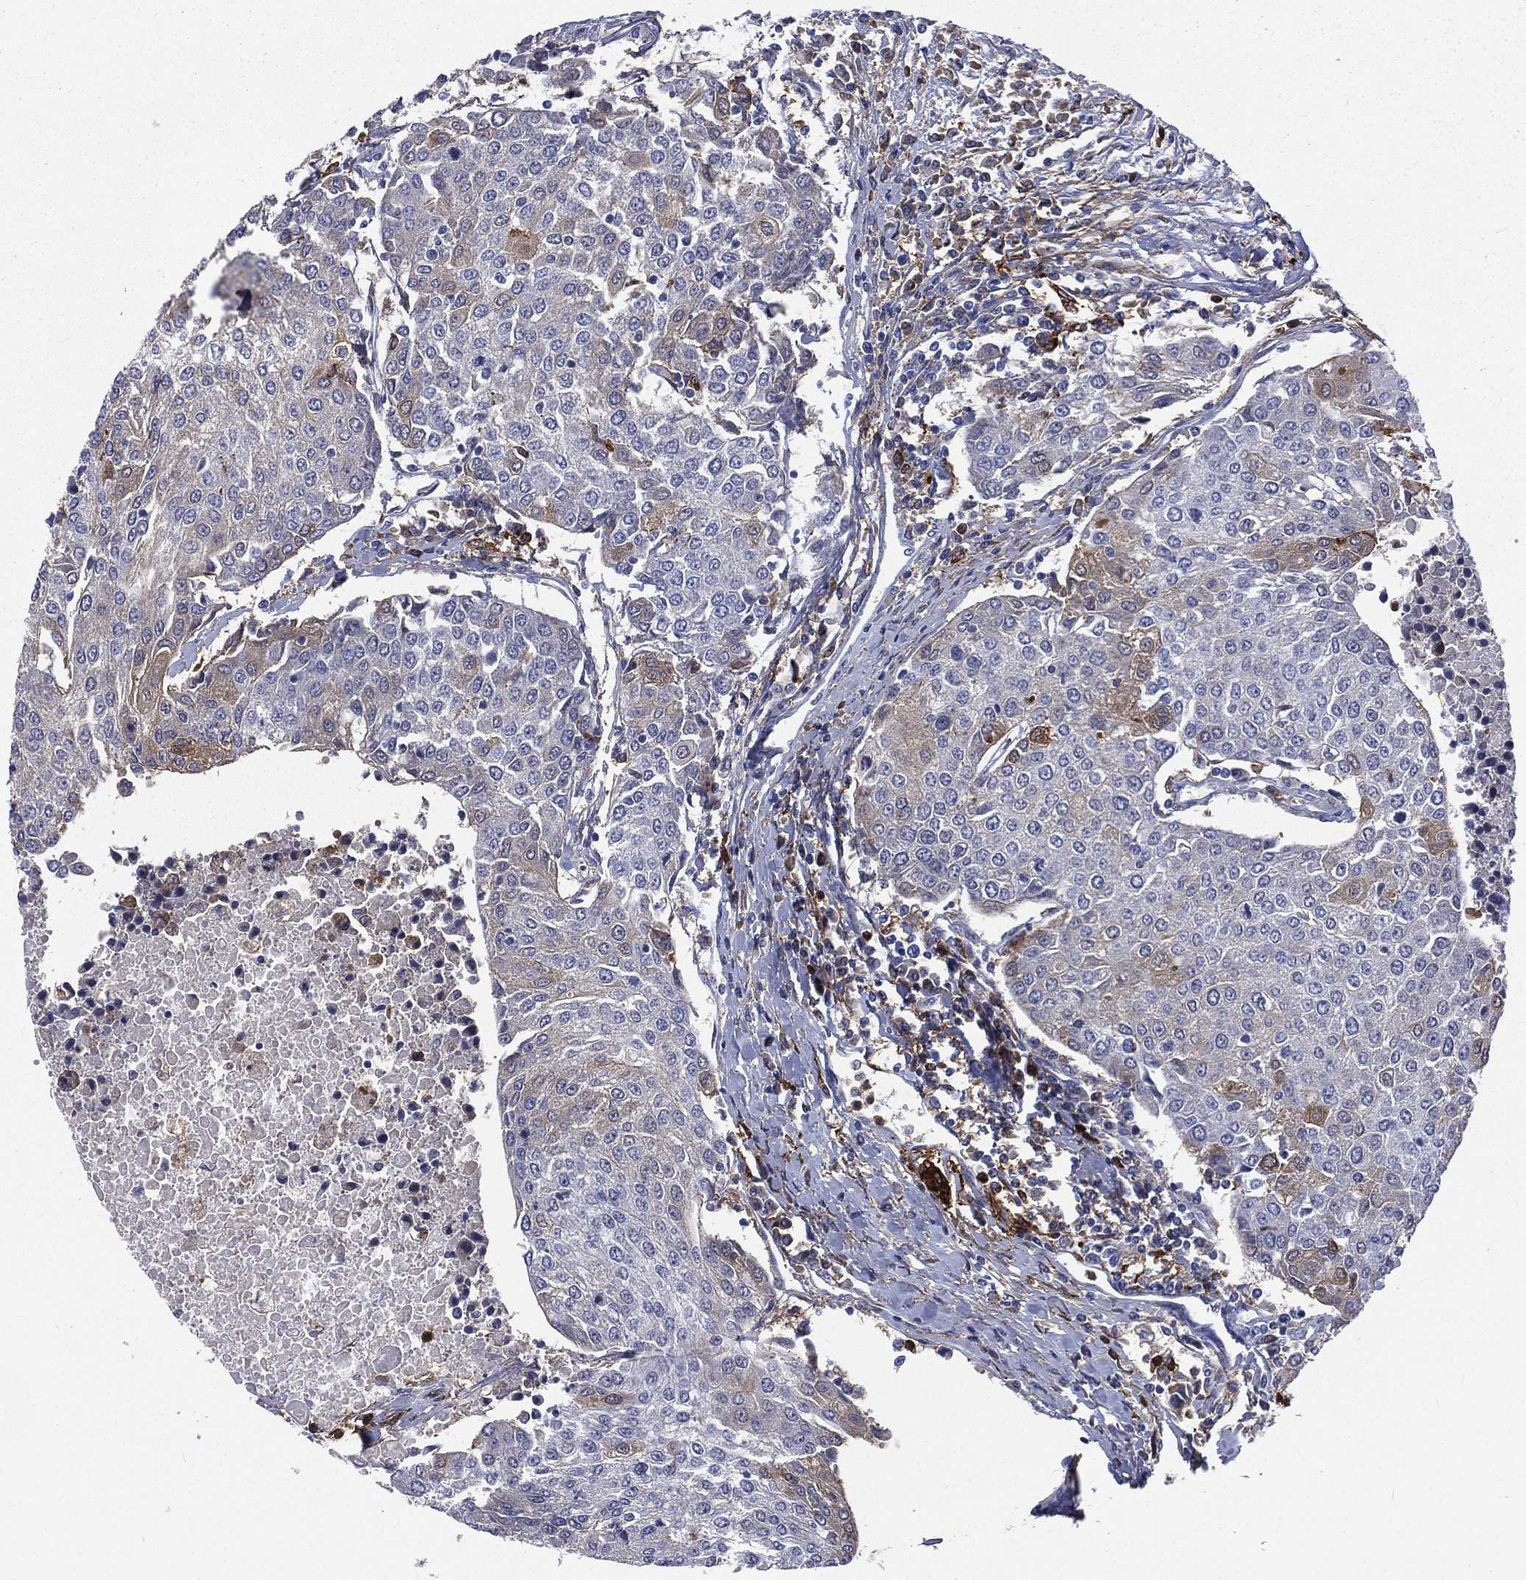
{"staining": {"intensity": "weak", "quantity": "<25%", "location": "cytoplasmic/membranous"}, "tissue": "urothelial cancer", "cell_type": "Tumor cells", "image_type": "cancer", "snomed": [{"axis": "morphology", "description": "Urothelial carcinoma, High grade"}, {"axis": "topography", "description": "Urinary bladder"}], "caption": "A high-resolution micrograph shows immunohistochemistry (IHC) staining of urothelial cancer, which exhibits no significant expression in tumor cells.", "gene": "BASP1", "patient": {"sex": "female", "age": 85}}